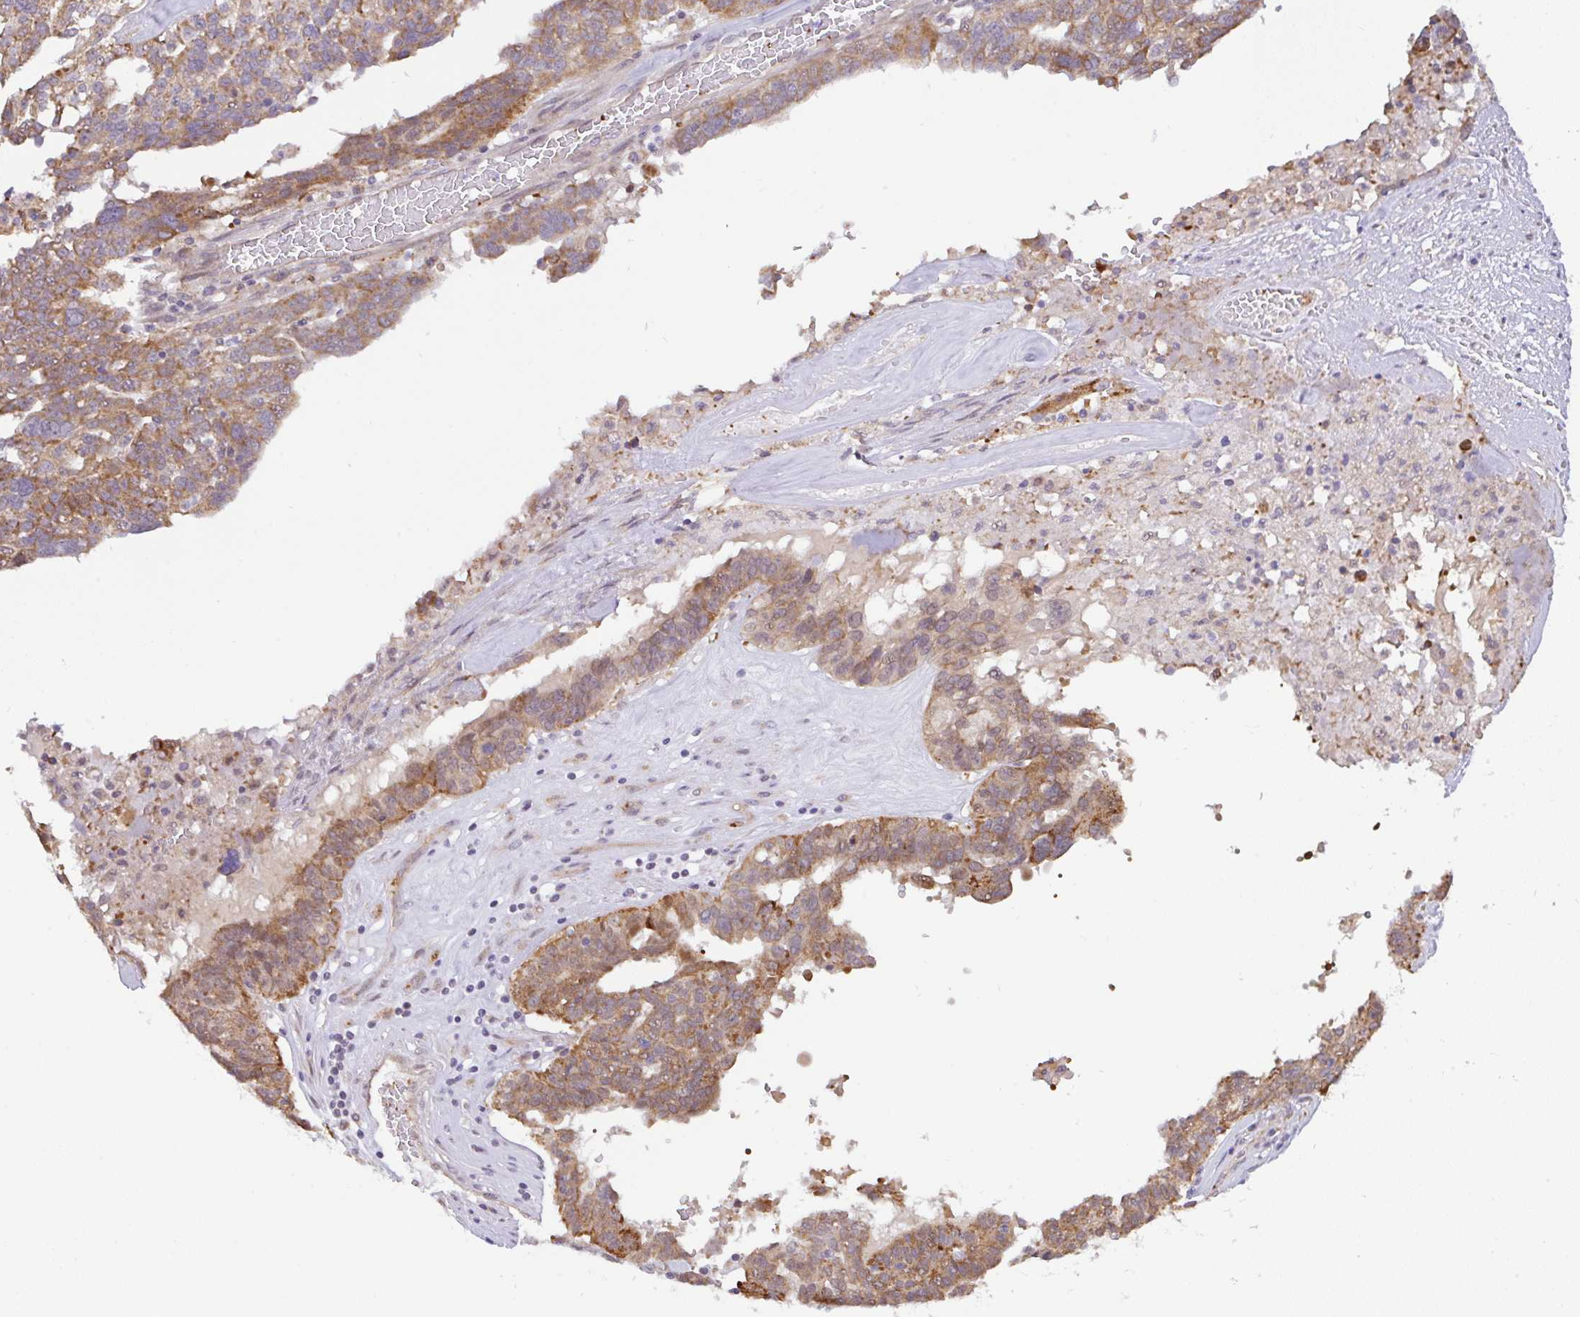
{"staining": {"intensity": "moderate", "quantity": ">75%", "location": "cytoplasmic/membranous"}, "tissue": "ovarian cancer", "cell_type": "Tumor cells", "image_type": "cancer", "snomed": [{"axis": "morphology", "description": "Cystadenocarcinoma, serous, NOS"}, {"axis": "topography", "description": "Ovary"}], "caption": "Serous cystadenocarcinoma (ovarian) stained with immunohistochemistry (IHC) exhibits moderate cytoplasmic/membranous expression in approximately >75% of tumor cells.", "gene": "DLEU7", "patient": {"sex": "female", "age": 59}}